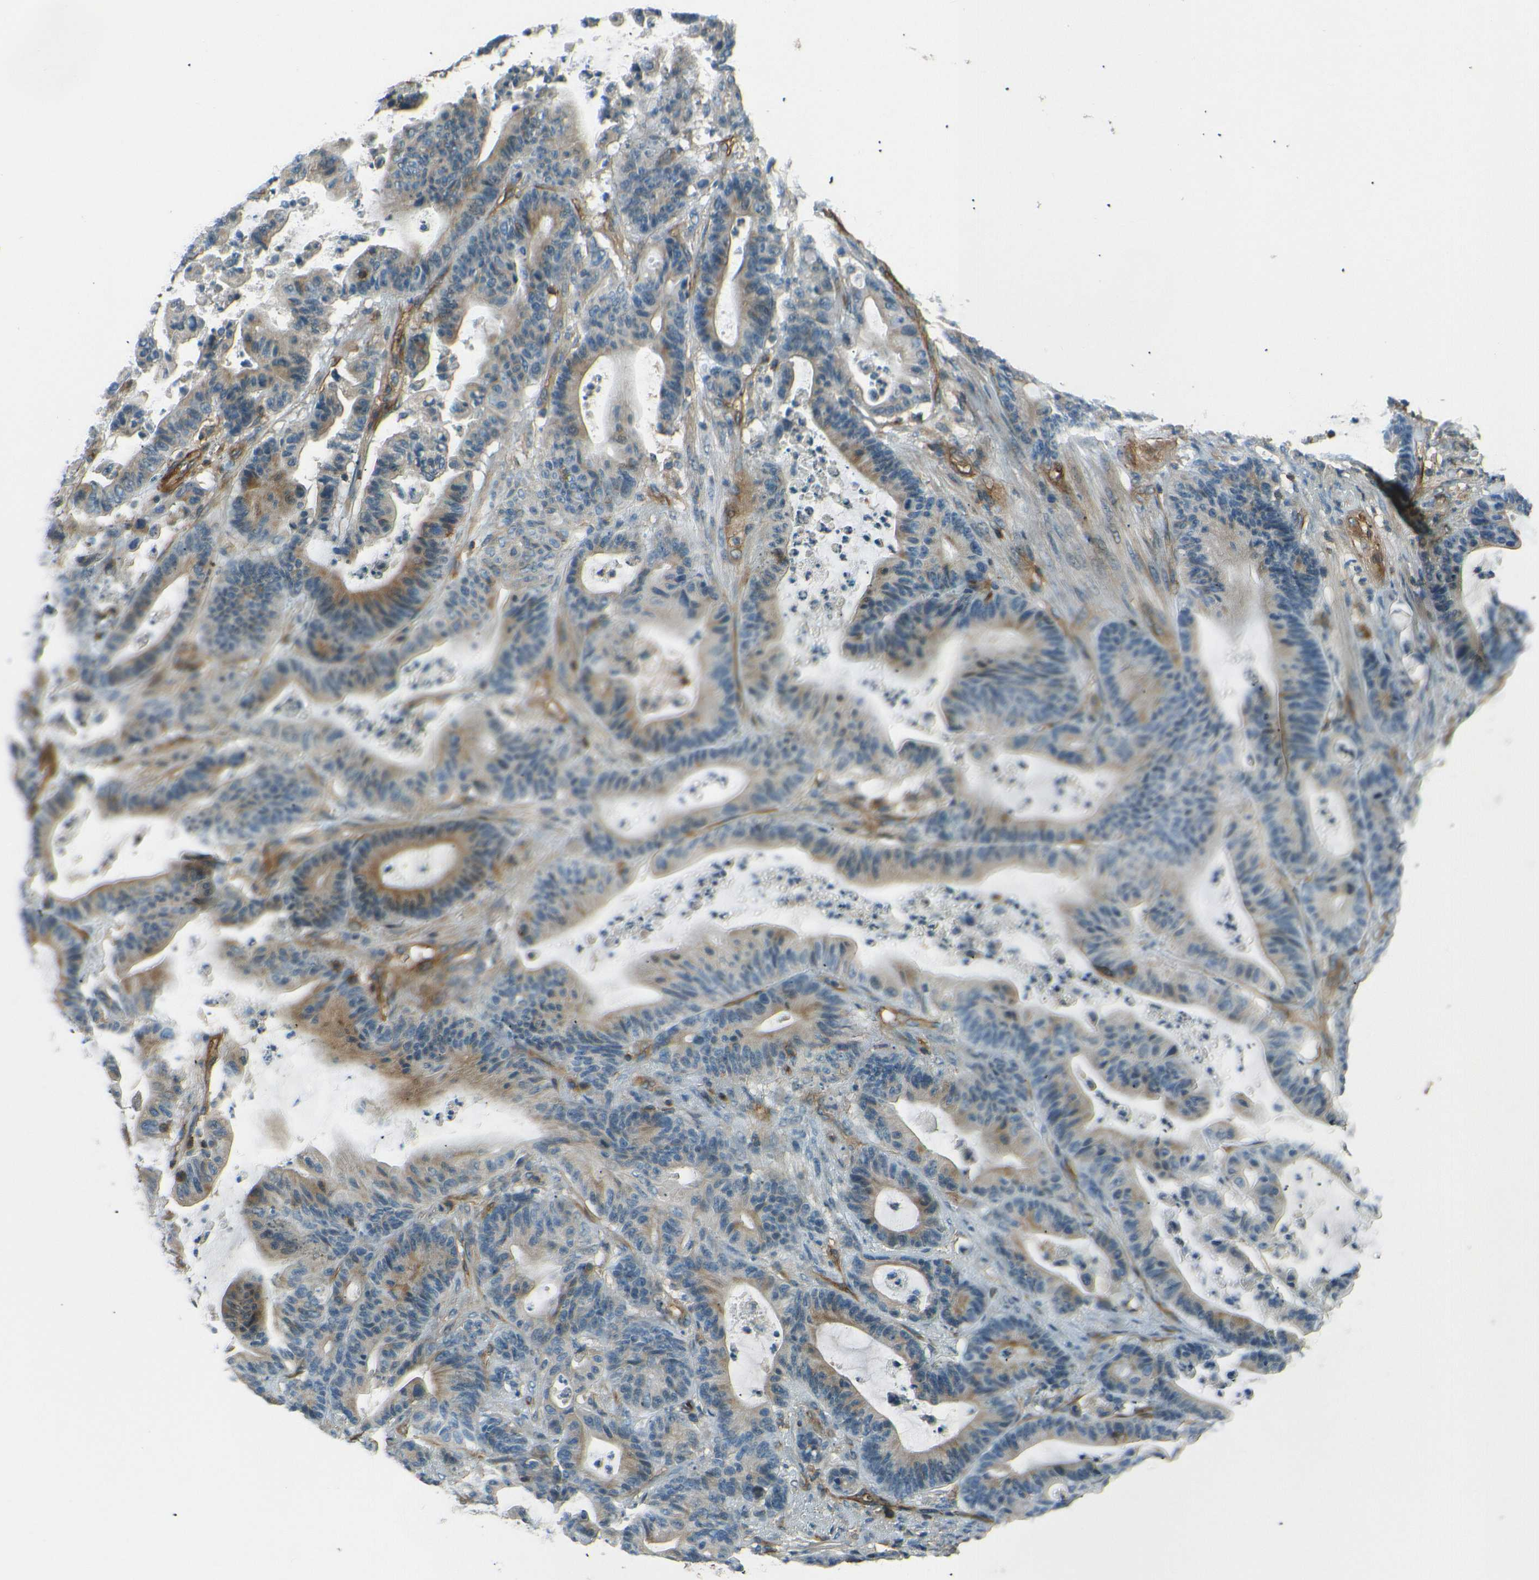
{"staining": {"intensity": "moderate", "quantity": "25%-75%", "location": "cytoplasmic/membranous"}, "tissue": "colorectal cancer", "cell_type": "Tumor cells", "image_type": "cancer", "snomed": [{"axis": "morphology", "description": "Adenocarcinoma, NOS"}, {"axis": "topography", "description": "Colon"}], "caption": "The micrograph displays immunohistochemical staining of colorectal cancer (adenocarcinoma). There is moderate cytoplasmic/membranous expression is appreciated in approximately 25%-75% of tumor cells.", "gene": "ENTPD1", "patient": {"sex": "female", "age": 84}}